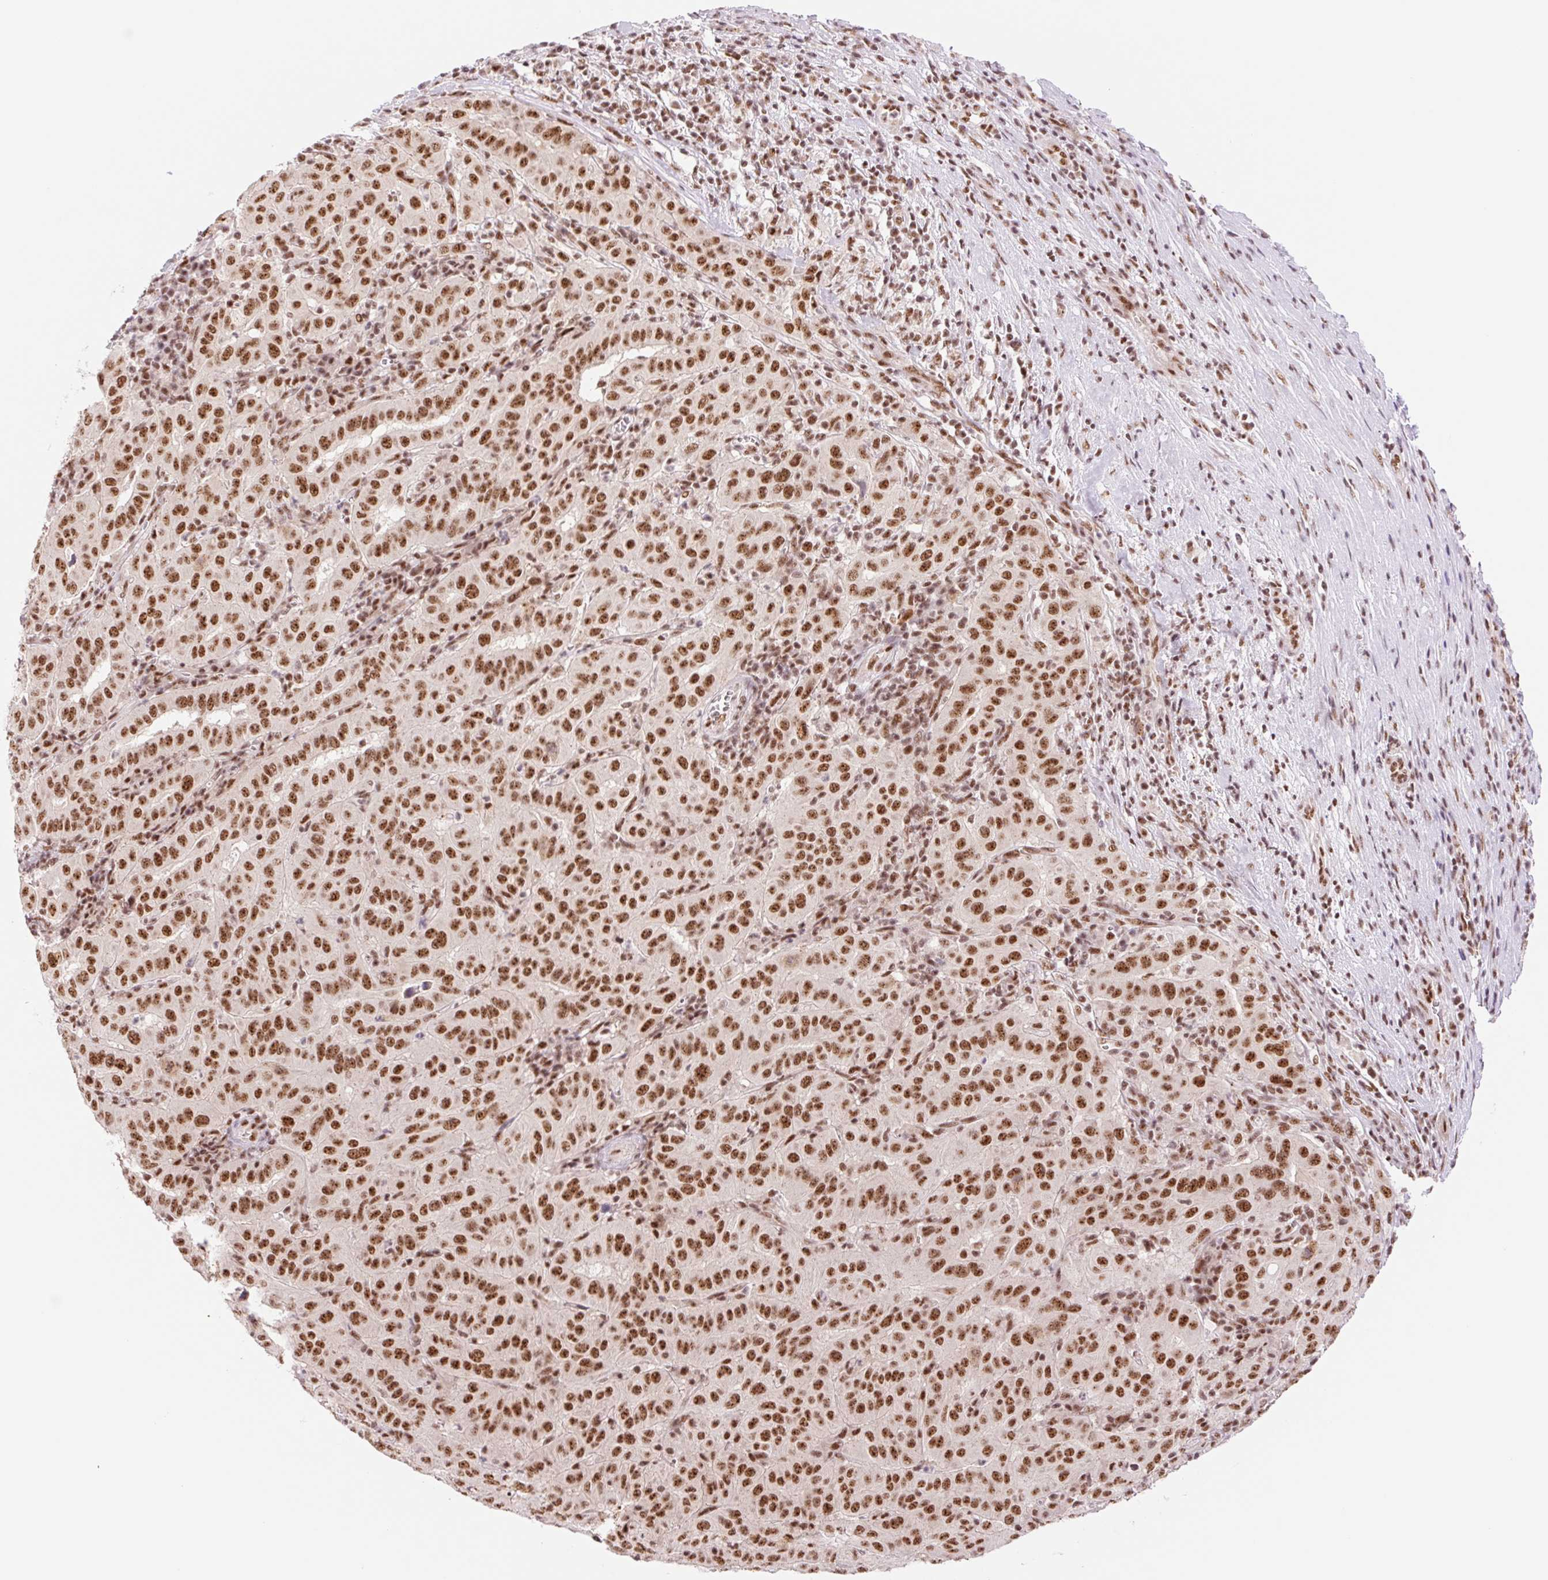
{"staining": {"intensity": "strong", "quantity": ">75%", "location": "nuclear"}, "tissue": "pancreatic cancer", "cell_type": "Tumor cells", "image_type": "cancer", "snomed": [{"axis": "morphology", "description": "Adenocarcinoma, NOS"}, {"axis": "topography", "description": "Pancreas"}], "caption": "Strong nuclear positivity is seen in about >75% of tumor cells in pancreatic cancer.", "gene": "PRDM11", "patient": {"sex": "male", "age": 63}}